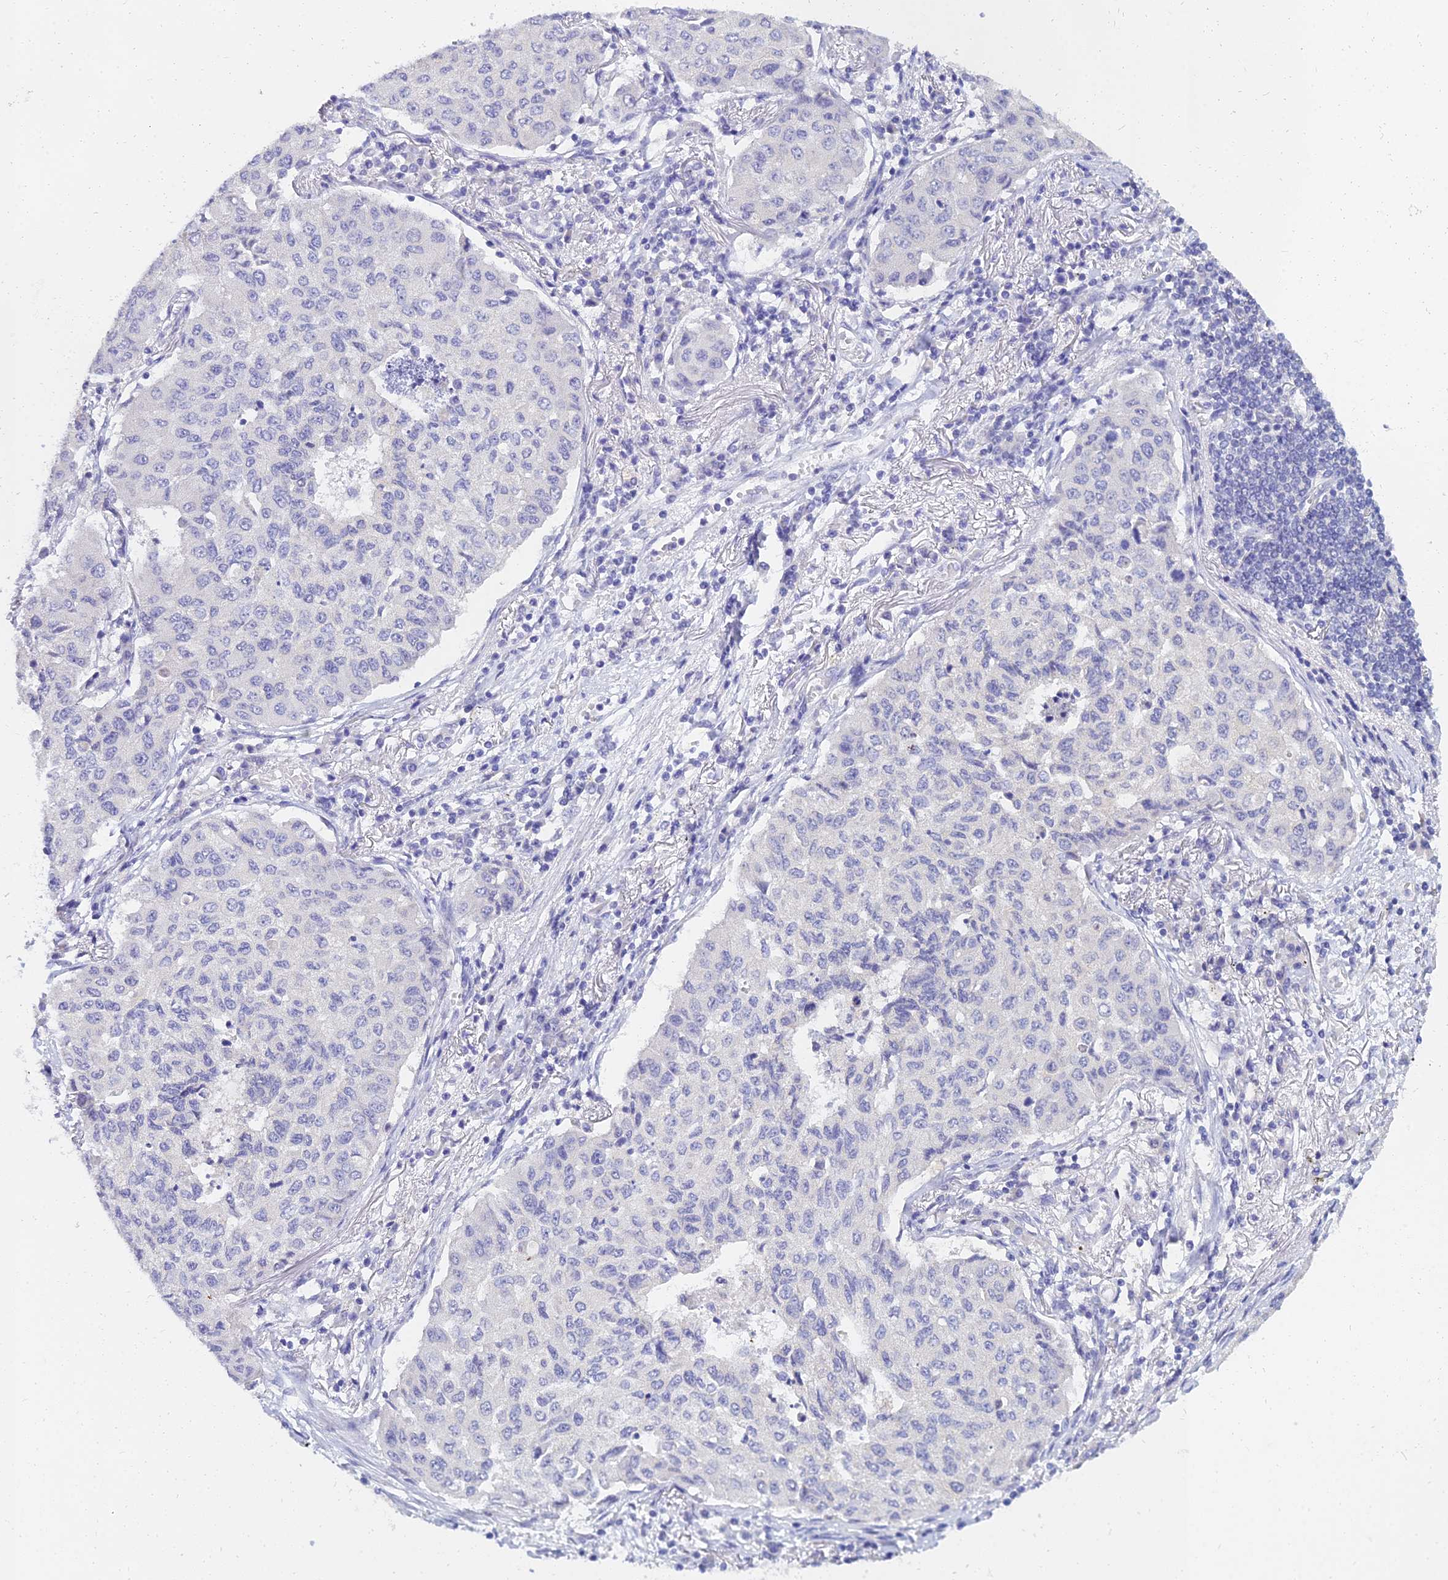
{"staining": {"intensity": "negative", "quantity": "none", "location": "none"}, "tissue": "lung cancer", "cell_type": "Tumor cells", "image_type": "cancer", "snomed": [{"axis": "morphology", "description": "Squamous cell carcinoma, NOS"}, {"axis": "topography", "description": "Lung"}], "caption": "High magnification brightfield microscopy of lung squamous cell carcinoma stained with DAB (3,3'-diaminobenzidine) (brown) and counterstained with hematoxylin (blue): tumor cells show no significant positivity. The staining was performed using DAB (3,3'-diaminobenzidine) to visualize the protein expression in brown, while the nuclei were stained in blue with hematoxylin (Magnification: 20x).", "gene": "NPY", "patient": {"sex": "male", "age": 74}}